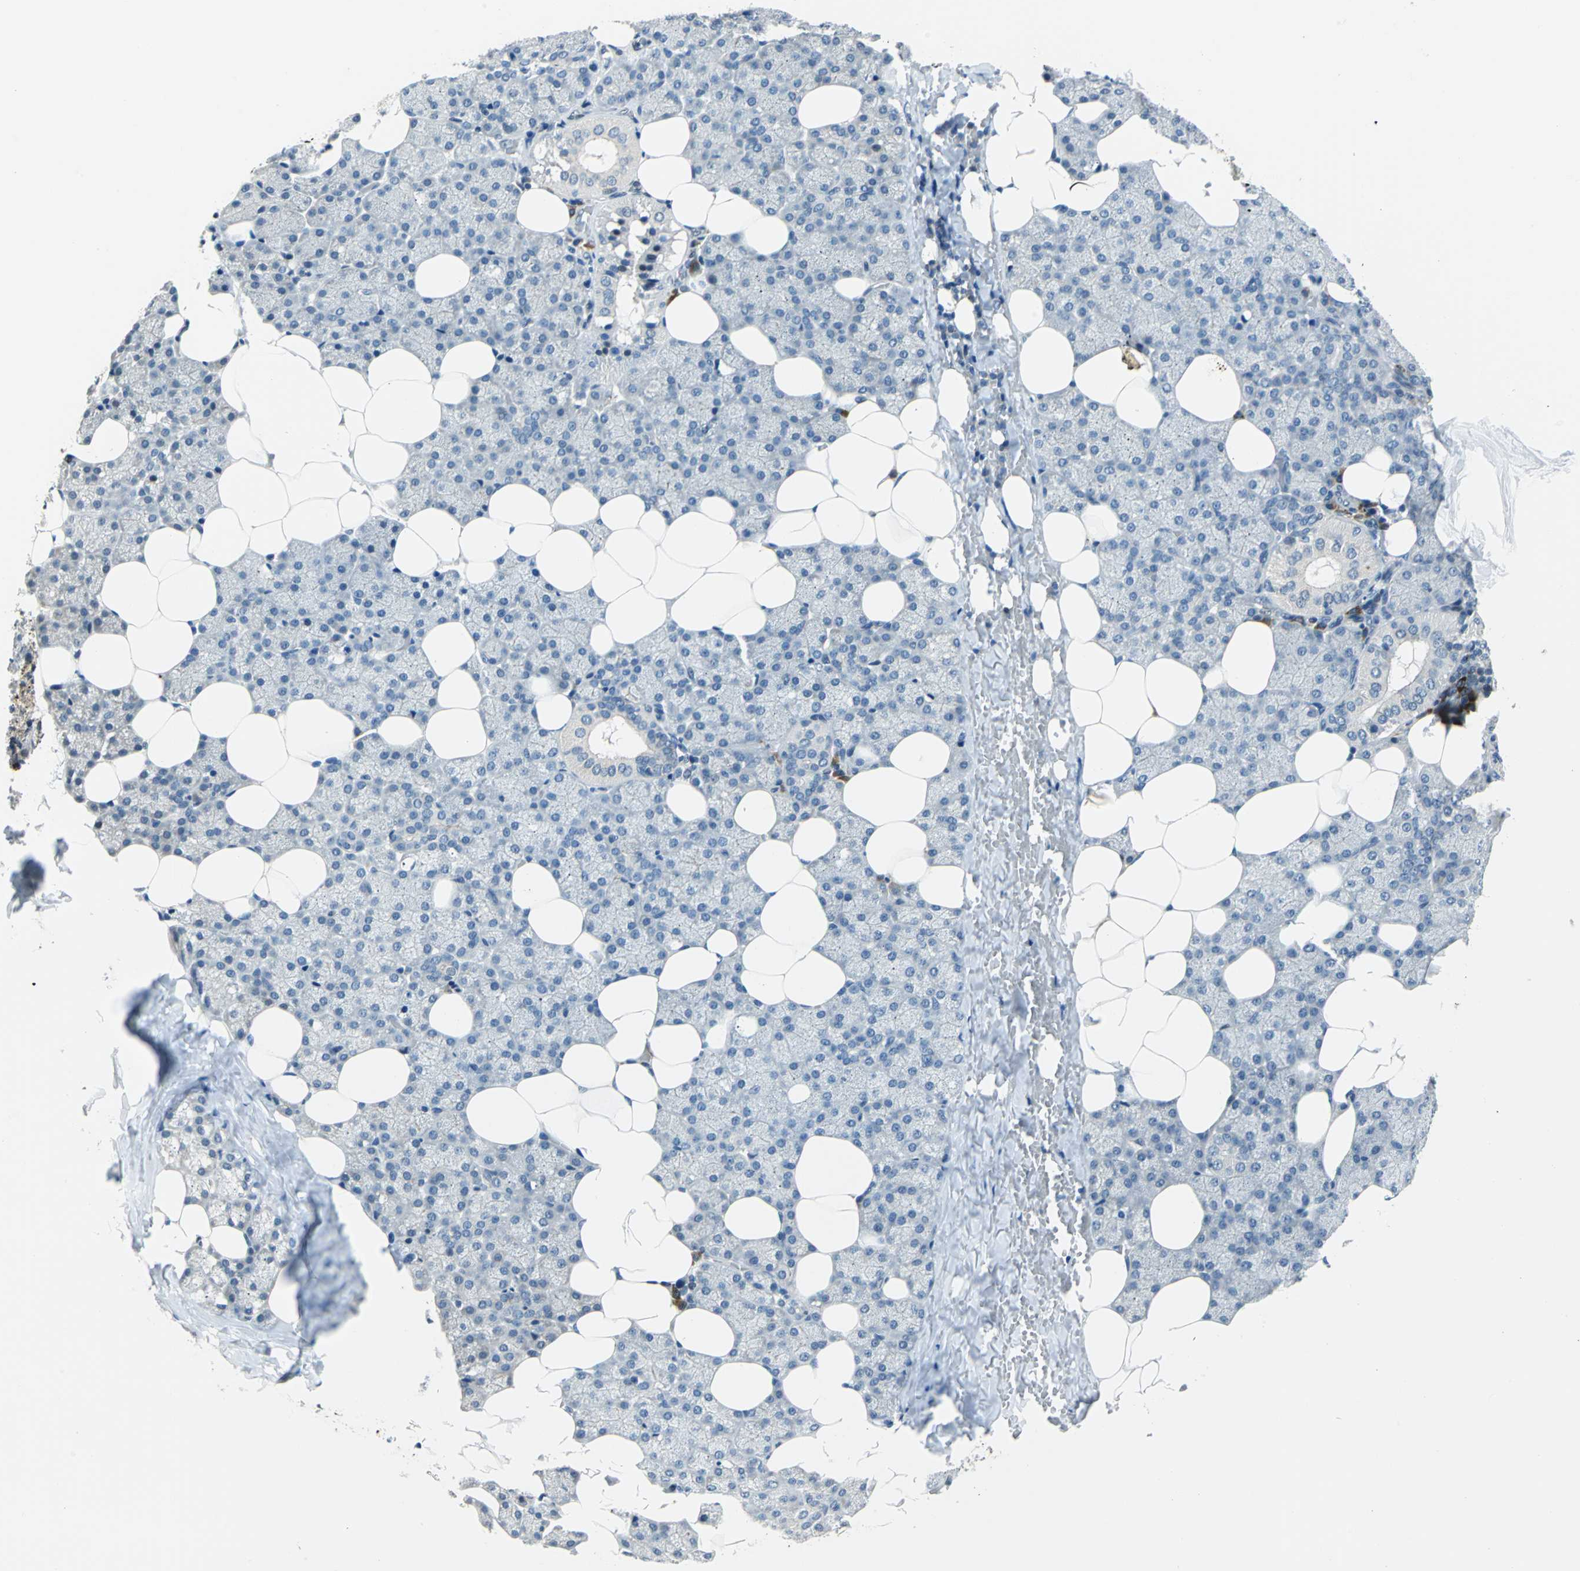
{"staining": {"intensity": "weak", "quantity": "<25%", "location": "cytoplasmic/membranous,nuclear"}, "tissue": "salivary gland", "cell_type": "Glandular cells", "image_type": "normal", "snomed": [{"axis": "morphology", "description": "Normal tissue, NOS"}, {"axis": "topography", "description": "Lymph node"}, {"axis": "topography", "description": "Salivary gland"}], "caption": "Salivary gland stained for a protein using immunohistochemistry exhibits no expression glandular cells.", "gene": "HCFC2", "patient": {"sex": "male", "age": 8}}